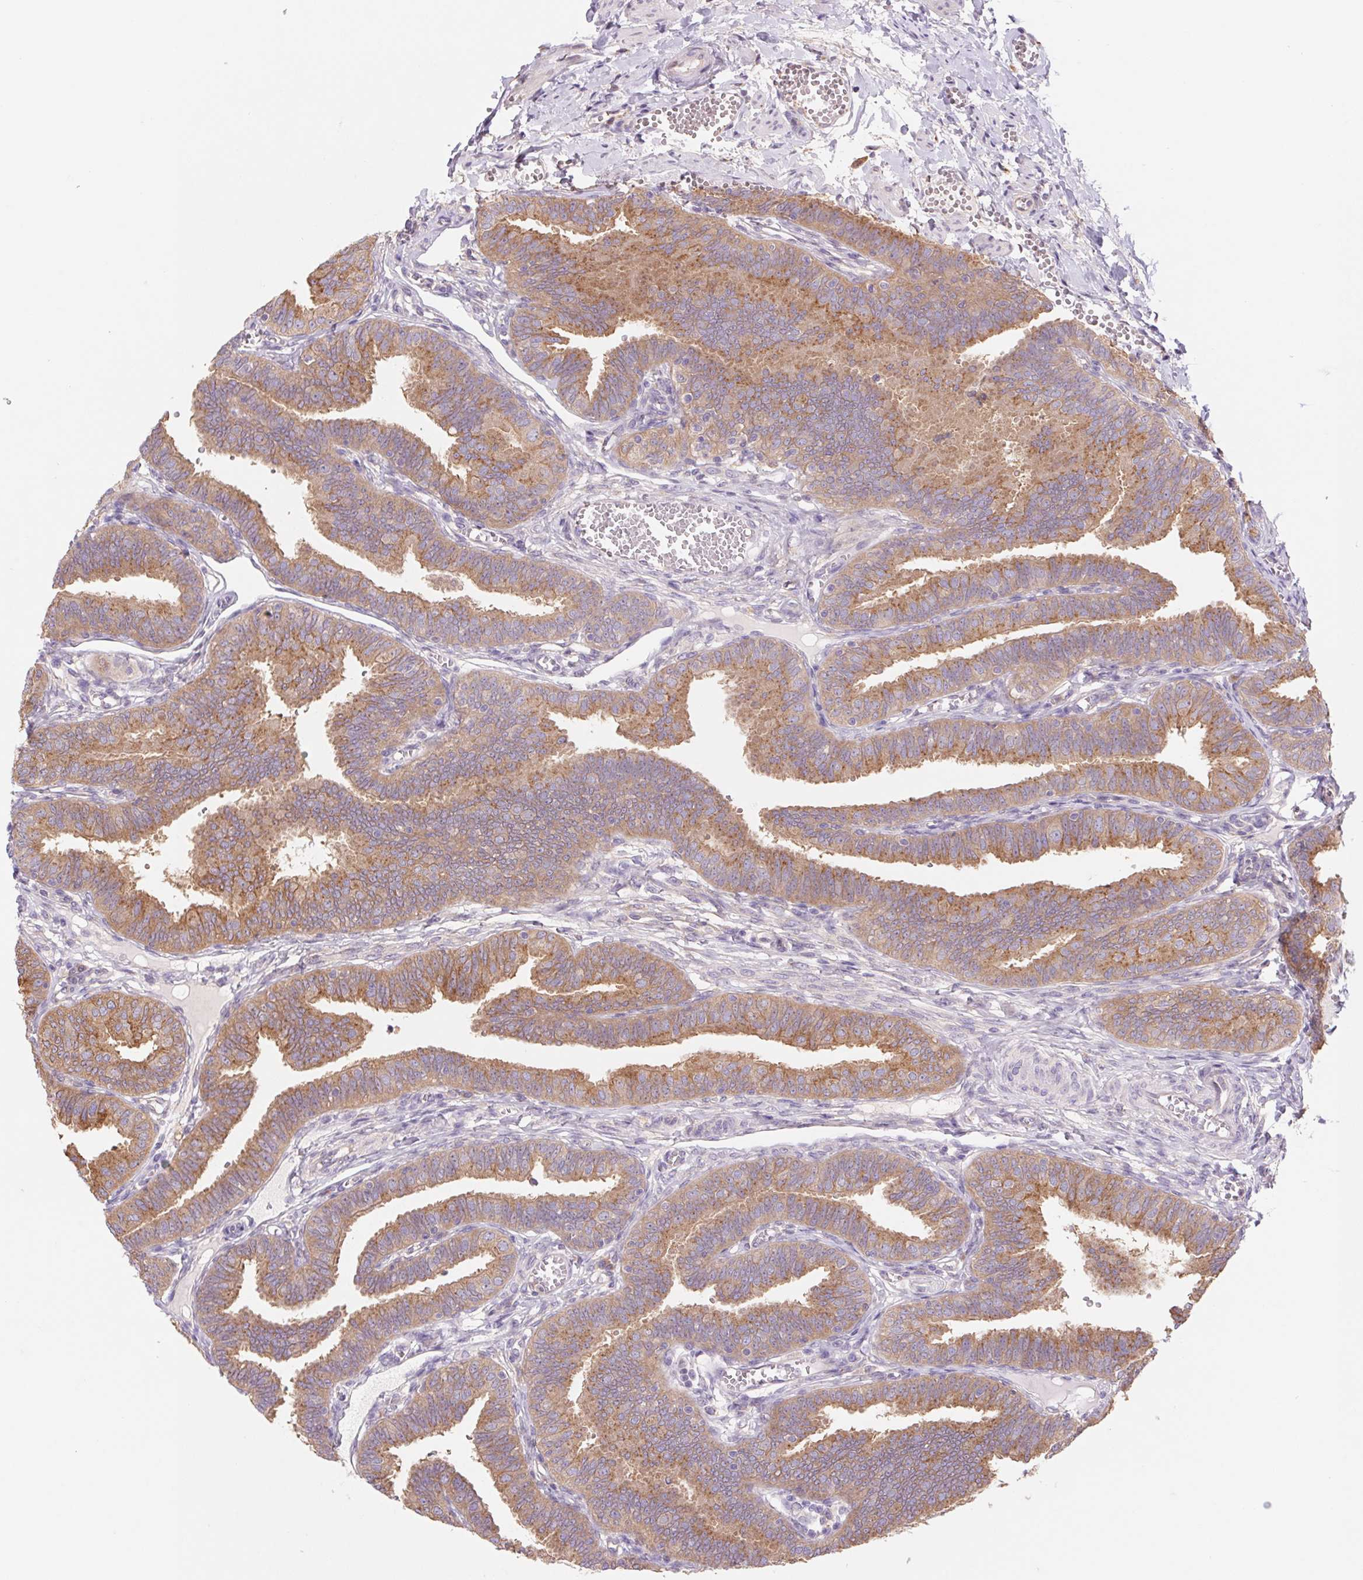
{"staining": {"intensity": "moderate", "quantity": ">75%", "location": "cytoplasmic/membranous"}, "tissue": "fallopian tube", "cell_type": "Glandular cells", "image_type": "normal", "snomed": [{"axis": "morphology", "description": "Normal tissue, NOS"}, {"axis": "topography", "description": "Fallopian tube"}], "caption": "The image shows staining of normal fallopian tube, revealing moderate cytoplasmic/membranous protein expression (brown color) within glandular cells. The protein of interest is stained brown, and the nuclei are stained in blue (DAB (3,3'-diaminobenzidine) IHC with brightfield microscopy, high magnification).", "gene": "RAB1A", "patient": {"sex": "female", "age": 25}}